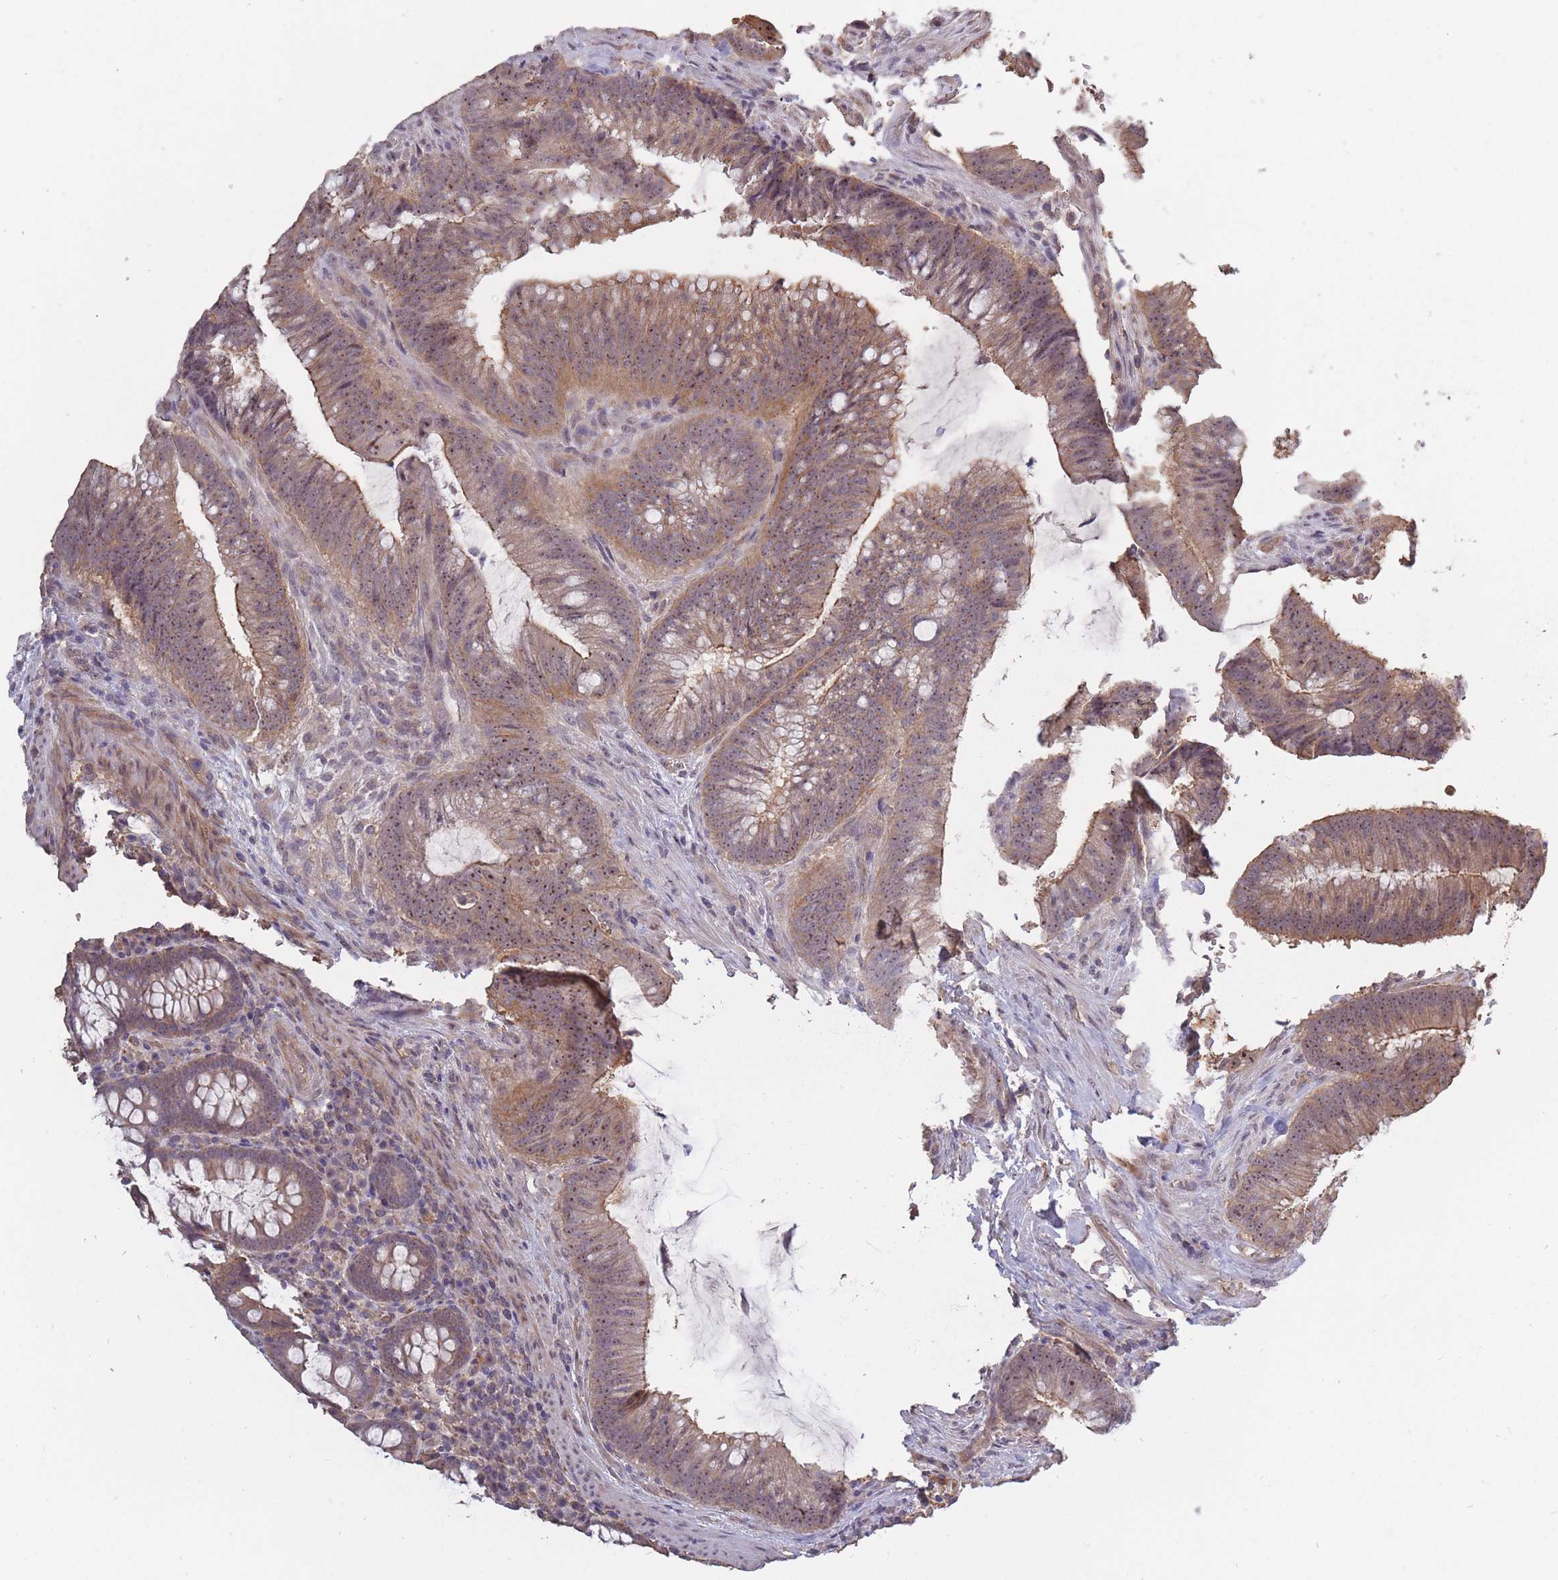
{"staining": {"intensity": "moderate", "quantity": ">75%", "location": "cytoplasmic/membranous,nuclear"}, "tissue": "colorectal cancer", "cell_type": "Tumor cells", "image_type": "cancer", "snomed": [{"axis": "morphology", "description": "Adenocarcinoma, NOS"}, {"axis": "topography", "description": "Colon"}], "caption": "Moderate cytoplasmic/membranous and nuclear positivity is seen in about >75% of tumor cells in colorectal cancer. The protein of interest is shown in brown color, while the nuclei are stained blue.", "gene": "KIAA1755", "patient": {"sex": "female", "age": 43}}